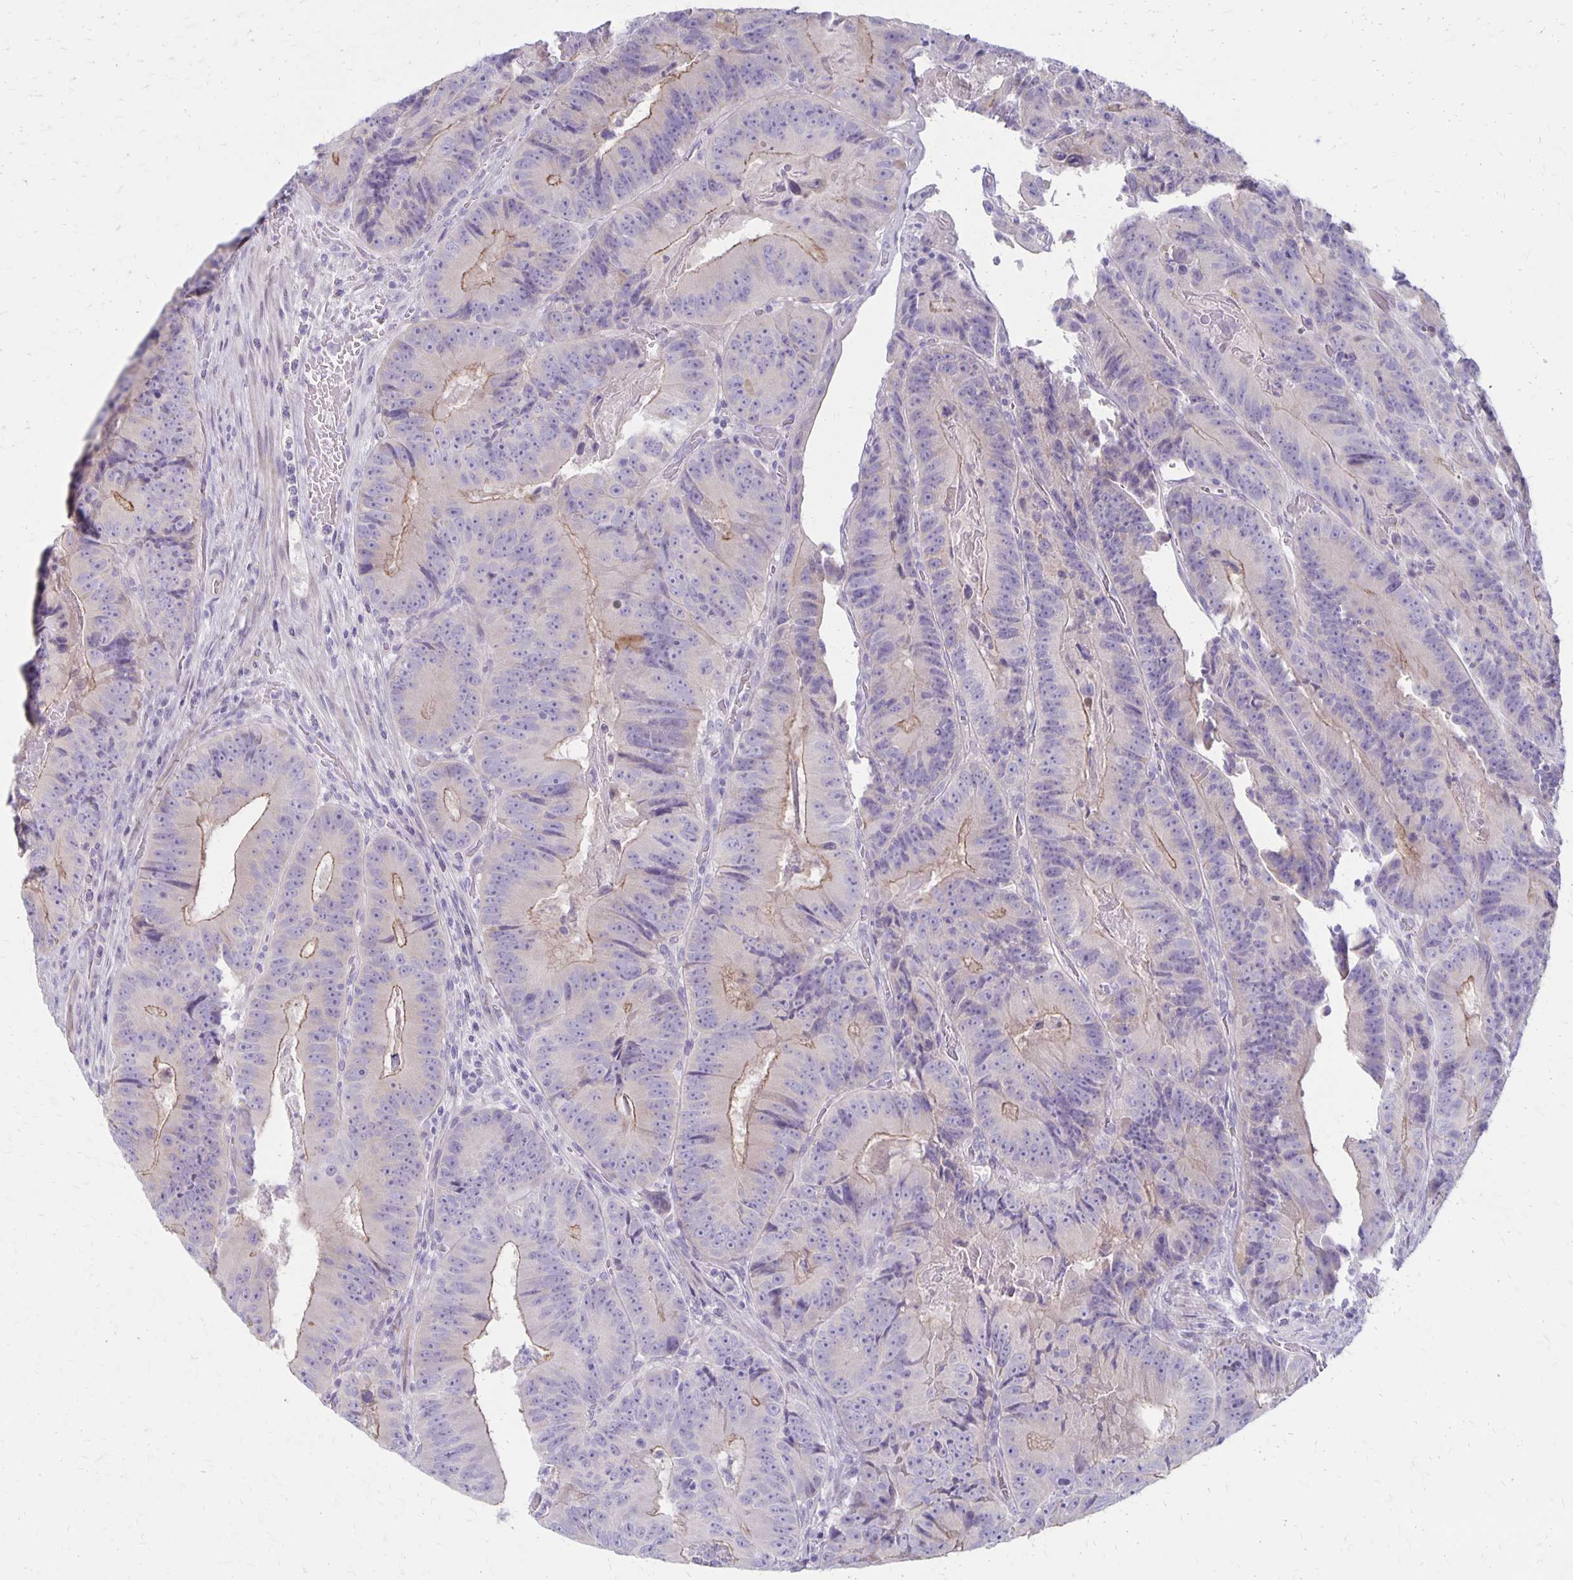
{"staining": {"intensity": "weak", "quantity": "25%-75%", "location": "cytoplasmic/membranous"}, "tissue": "colorectal cancer", "cell_type": "Tumor cells", "image_type": "cancer", "snomed": [{"axis": "morphology", "description": "Adenocarcinoma, NOS"}, {"axis": "topography", "description": "Colon"}], "caption": "This micrograph exhibits immunohistochemistry (IHC) staining of colorectal cancer (adenocarcinoma), with low weak cytoplasmic/membranous expression in approximately 25%-75% of tumor cells.", "gene": "HOMER1", "patient": {"sex": "female", "age": 86}}